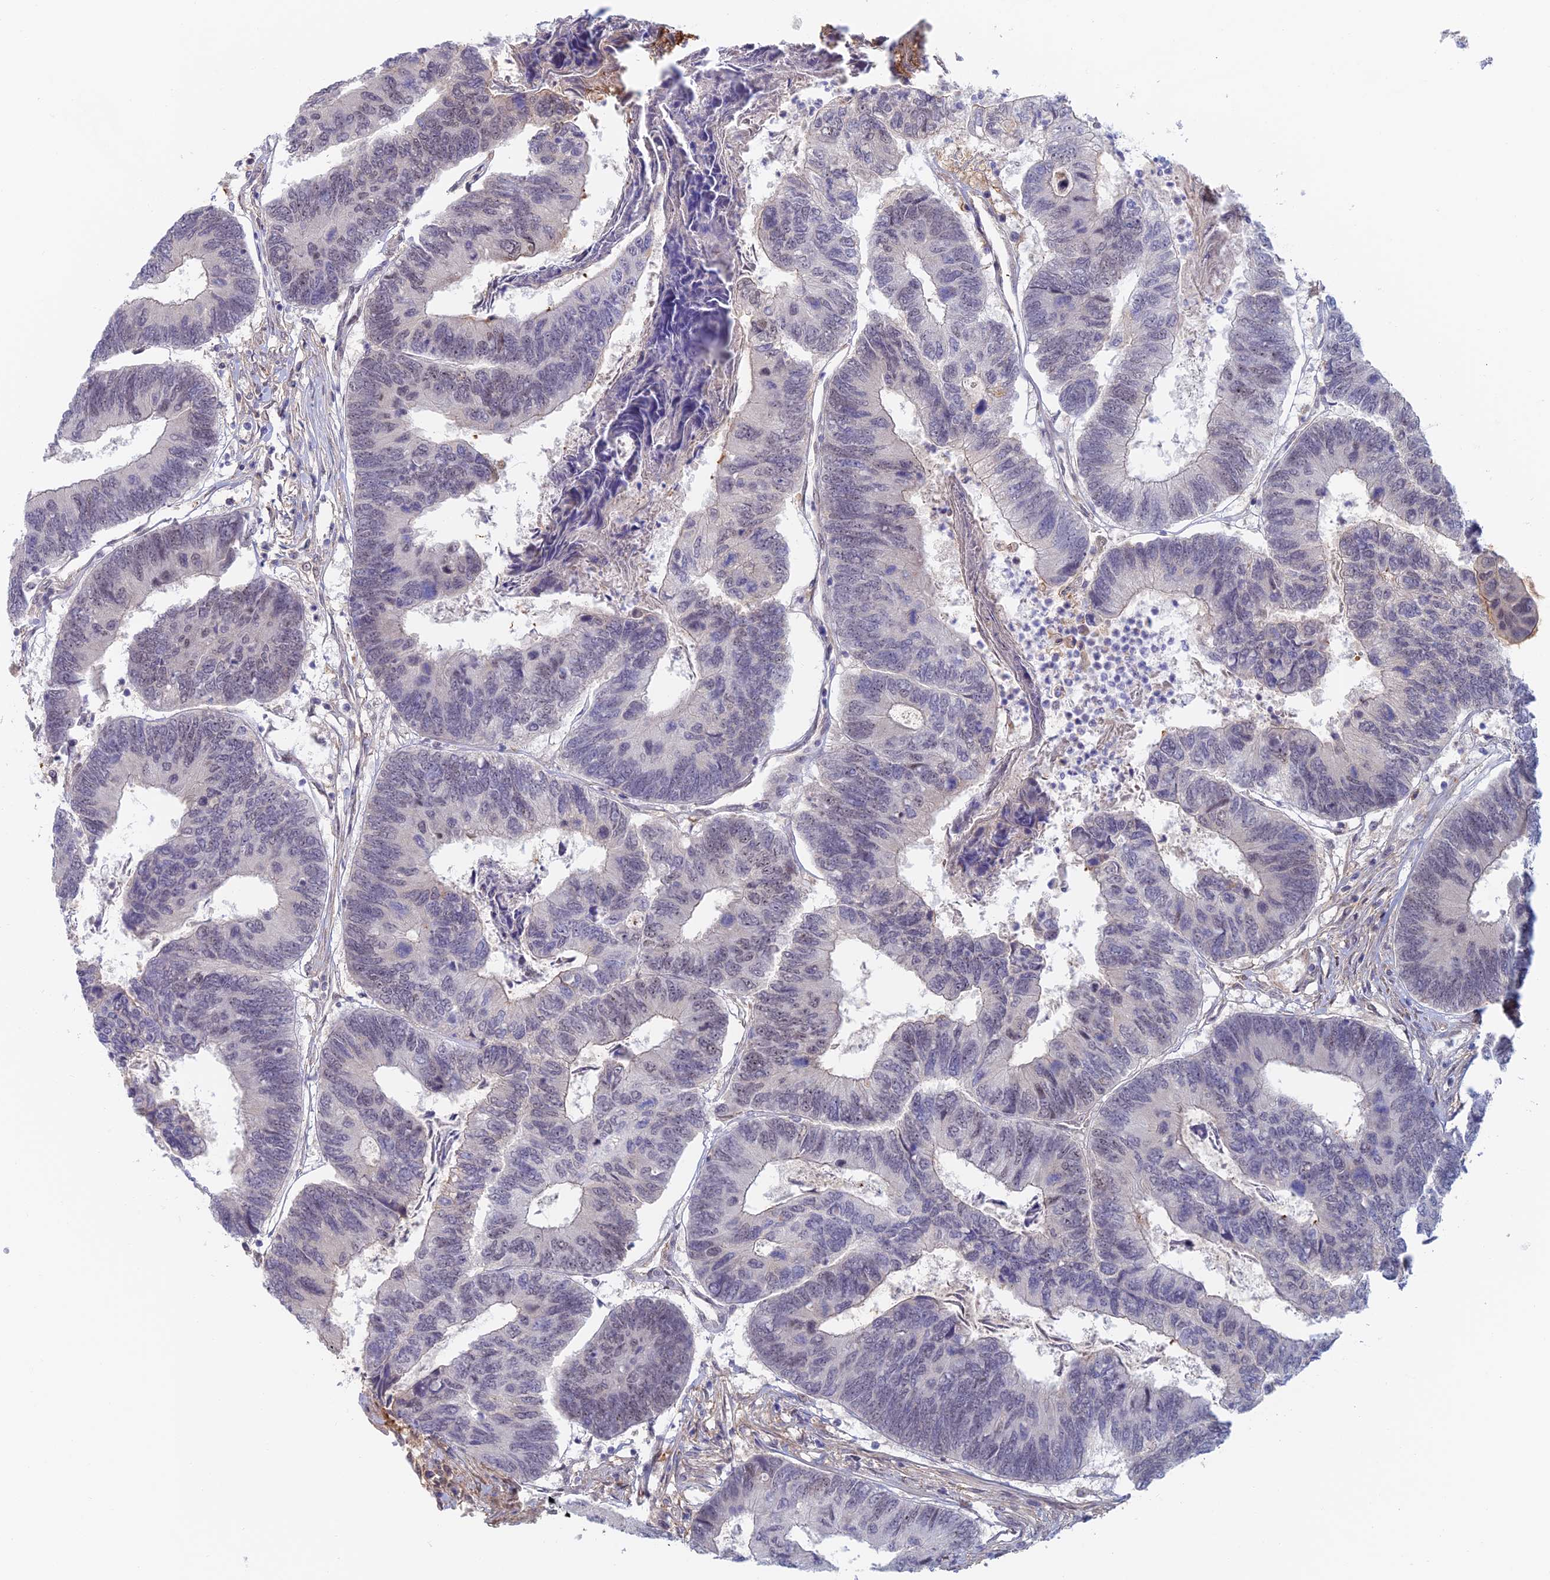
{"staining": {"intensity": "weak", "quantity": "<25%", "location": "nuclear"}, "tissue": "colorectal cancer", "cell_type": "Tumor cells", "image_type": "cancer", "snomed": [{"axis": "morphology", "description": "Adenocarcinoma, NOS"}, {"axis": "topography", "description": "Colon"}], "caption": "Micrograph shows no significant protein expression in tumor cells of colorectal adenocarcinoma. The staining was performed using DAB to visualize the protein expression in brown, while the nuclei were stained in blue with hematoxylin (Magnification: 20x).", "gene": "ZUP1", "patient": {"sex": "female", "age": 67}}